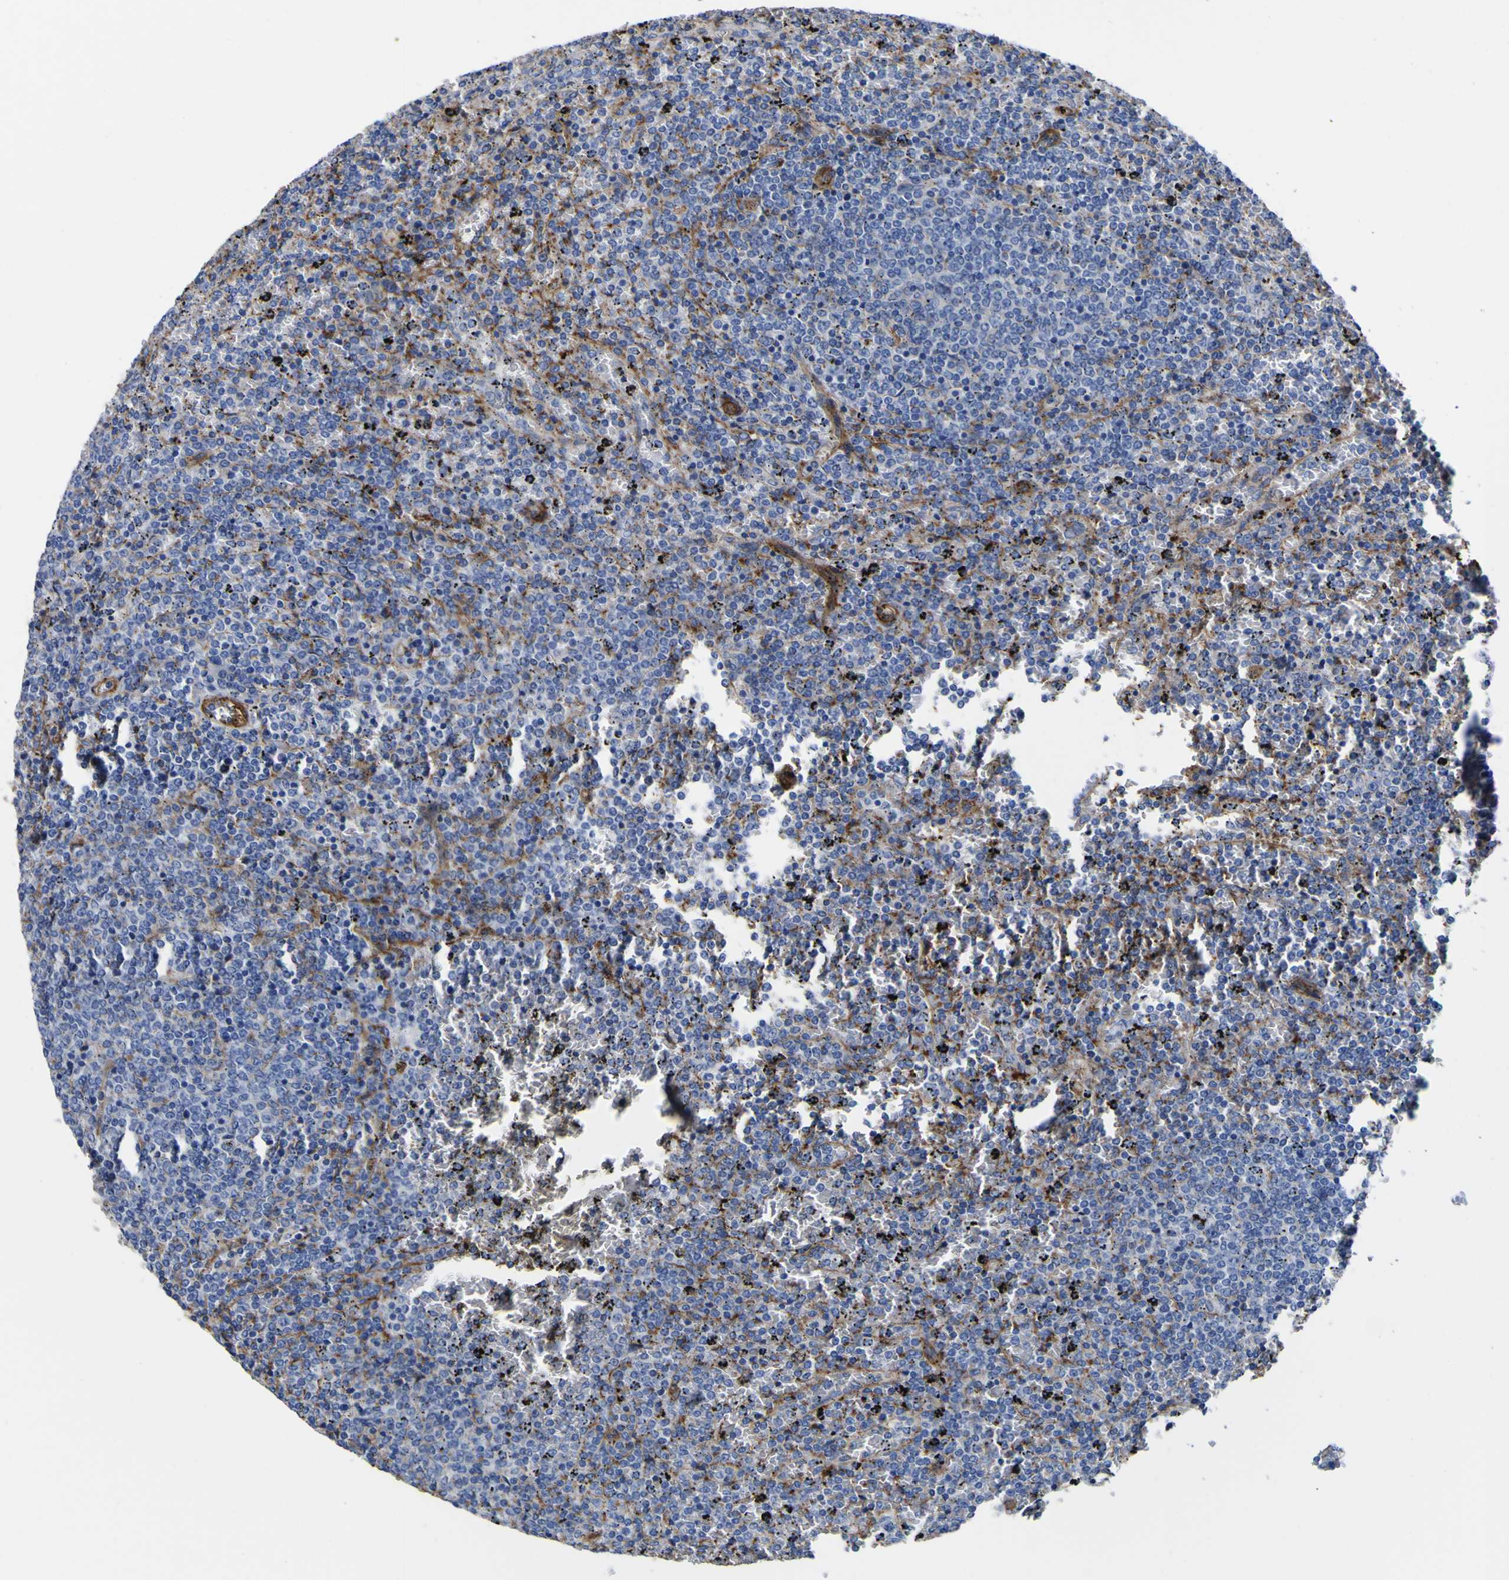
{"staining": {"intensity": "negative", "quantity": "none", "location": "none"}, "tissue": "lymphoma", "cell_type": "Tumor cells", "image_type": "cancer", "snomed": [{"axis": "morphology", "description": "Malignant lymphoma, non-Hodgkin's type, Low grade"}, {"axis": "topography", "description": "Spleen"}], "caption": "Immunohistochemical staining of malignant lymphoma, non-Hodgkin's type (low-grade) displays no significant positivity in tumor cells.", "gene": "CD151", "patient": {"sex": "female", "age": 77}}